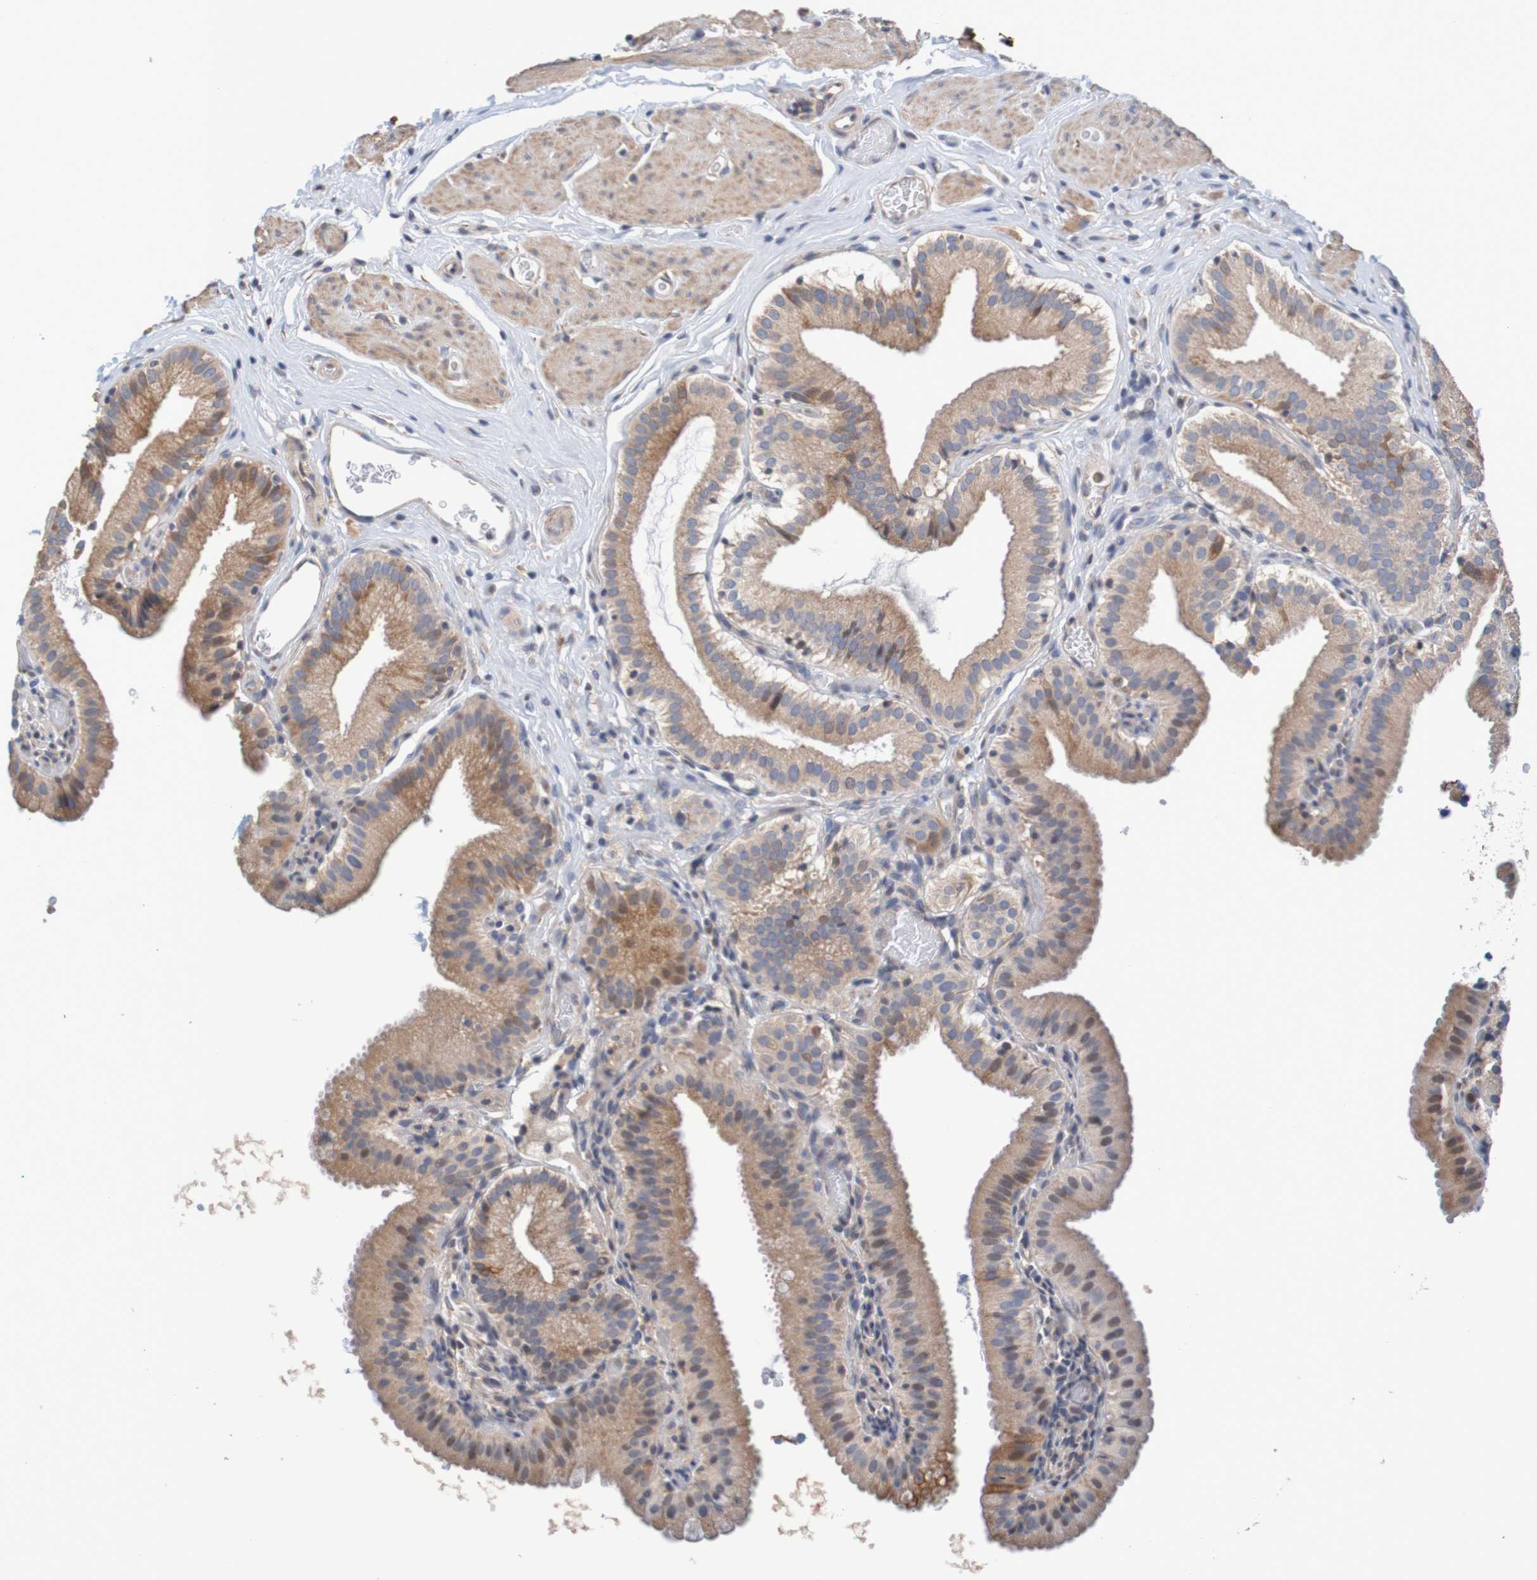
{"staining": {"intensity": "moderate", "quantity": ">75%", "location": "cytoplasmic/membranous,nuclear"}, "tissue": "gallbladder", "cell_type": "Glandular cells", "image_type": "normal", "snomed": [{"axis": "morphology", "description": "Normal tissue, NOS"}, {"axis": "topography", "description": "Gallbladder"}], "caption": "Immunohistochemical staining of unremarkable gallbladder demonstrates >75% levels of moderate cytoplasmic/membranous,nuclear protein positivity in about >75% of glandular cells. Using DAB (3,3'-diaminobenzidine) (brown) and hematoxylin (blue) stains, captured at high magnification using brightfield microscopy.", "gene": "CLDN18", "patient": {"sex": "male", "age": 54}}